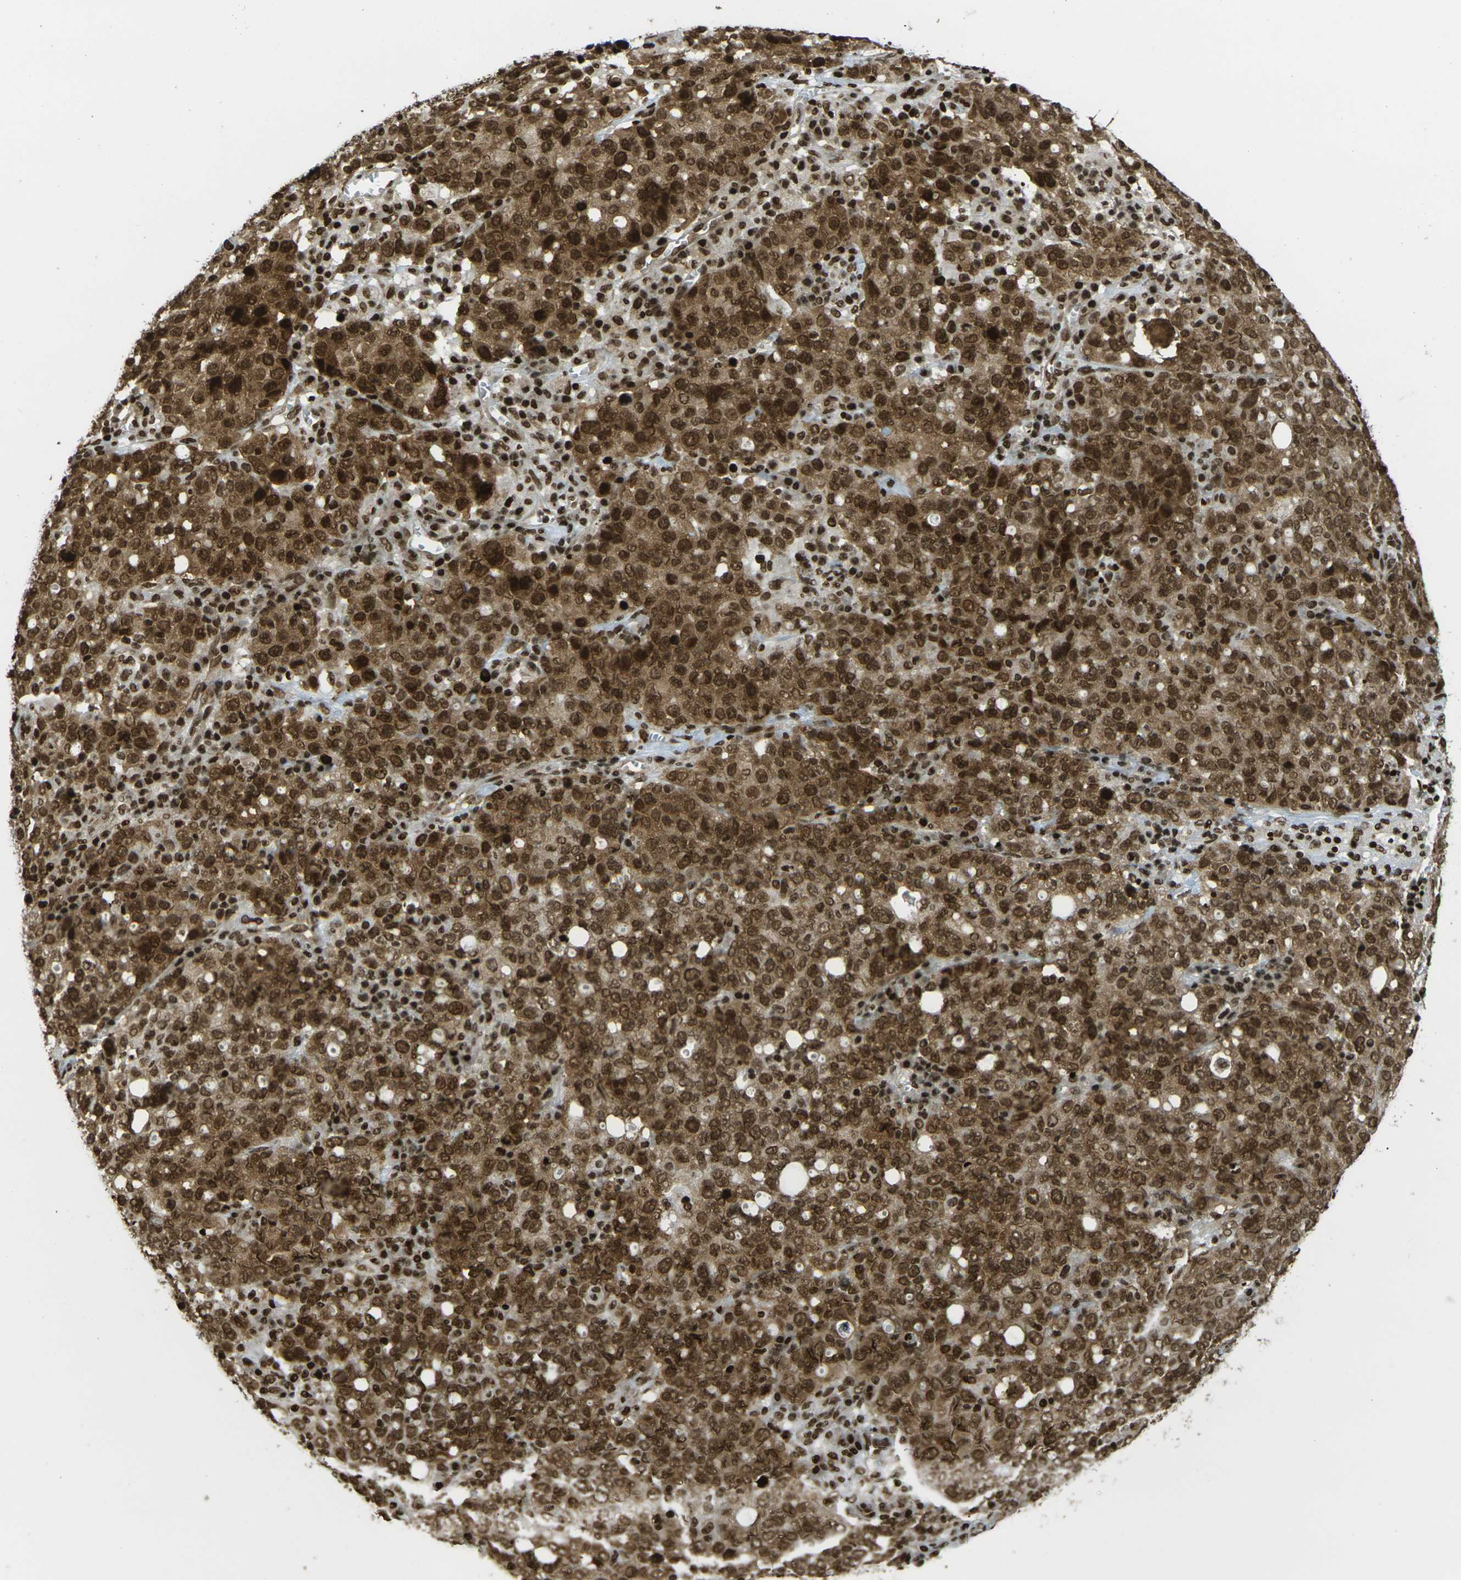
{"staining": {"intensity": "strong", "quantity": ">75%", "location": "cytoplasmic/membranous,nuclear"}, "tissue": "ovarian cancer", "cell_type": "Tumor cells", "image_type": "cancer", "snomed": [{"axis": "morphology", "description": "Carcinoma, endometroid"}, {"axis": "topography", "description": "Ovary"}], "caption": "Immunohistochemistry (IHC) photomicrograph of human ovarian cancer stained for a protein (brown), which reveals high levels of strong cytoplasmic/membranous and nuclear staining in about >75% of tumor cells.", "gene": "RUVBL2", "patient": {"sex": "female", "age": 62}}